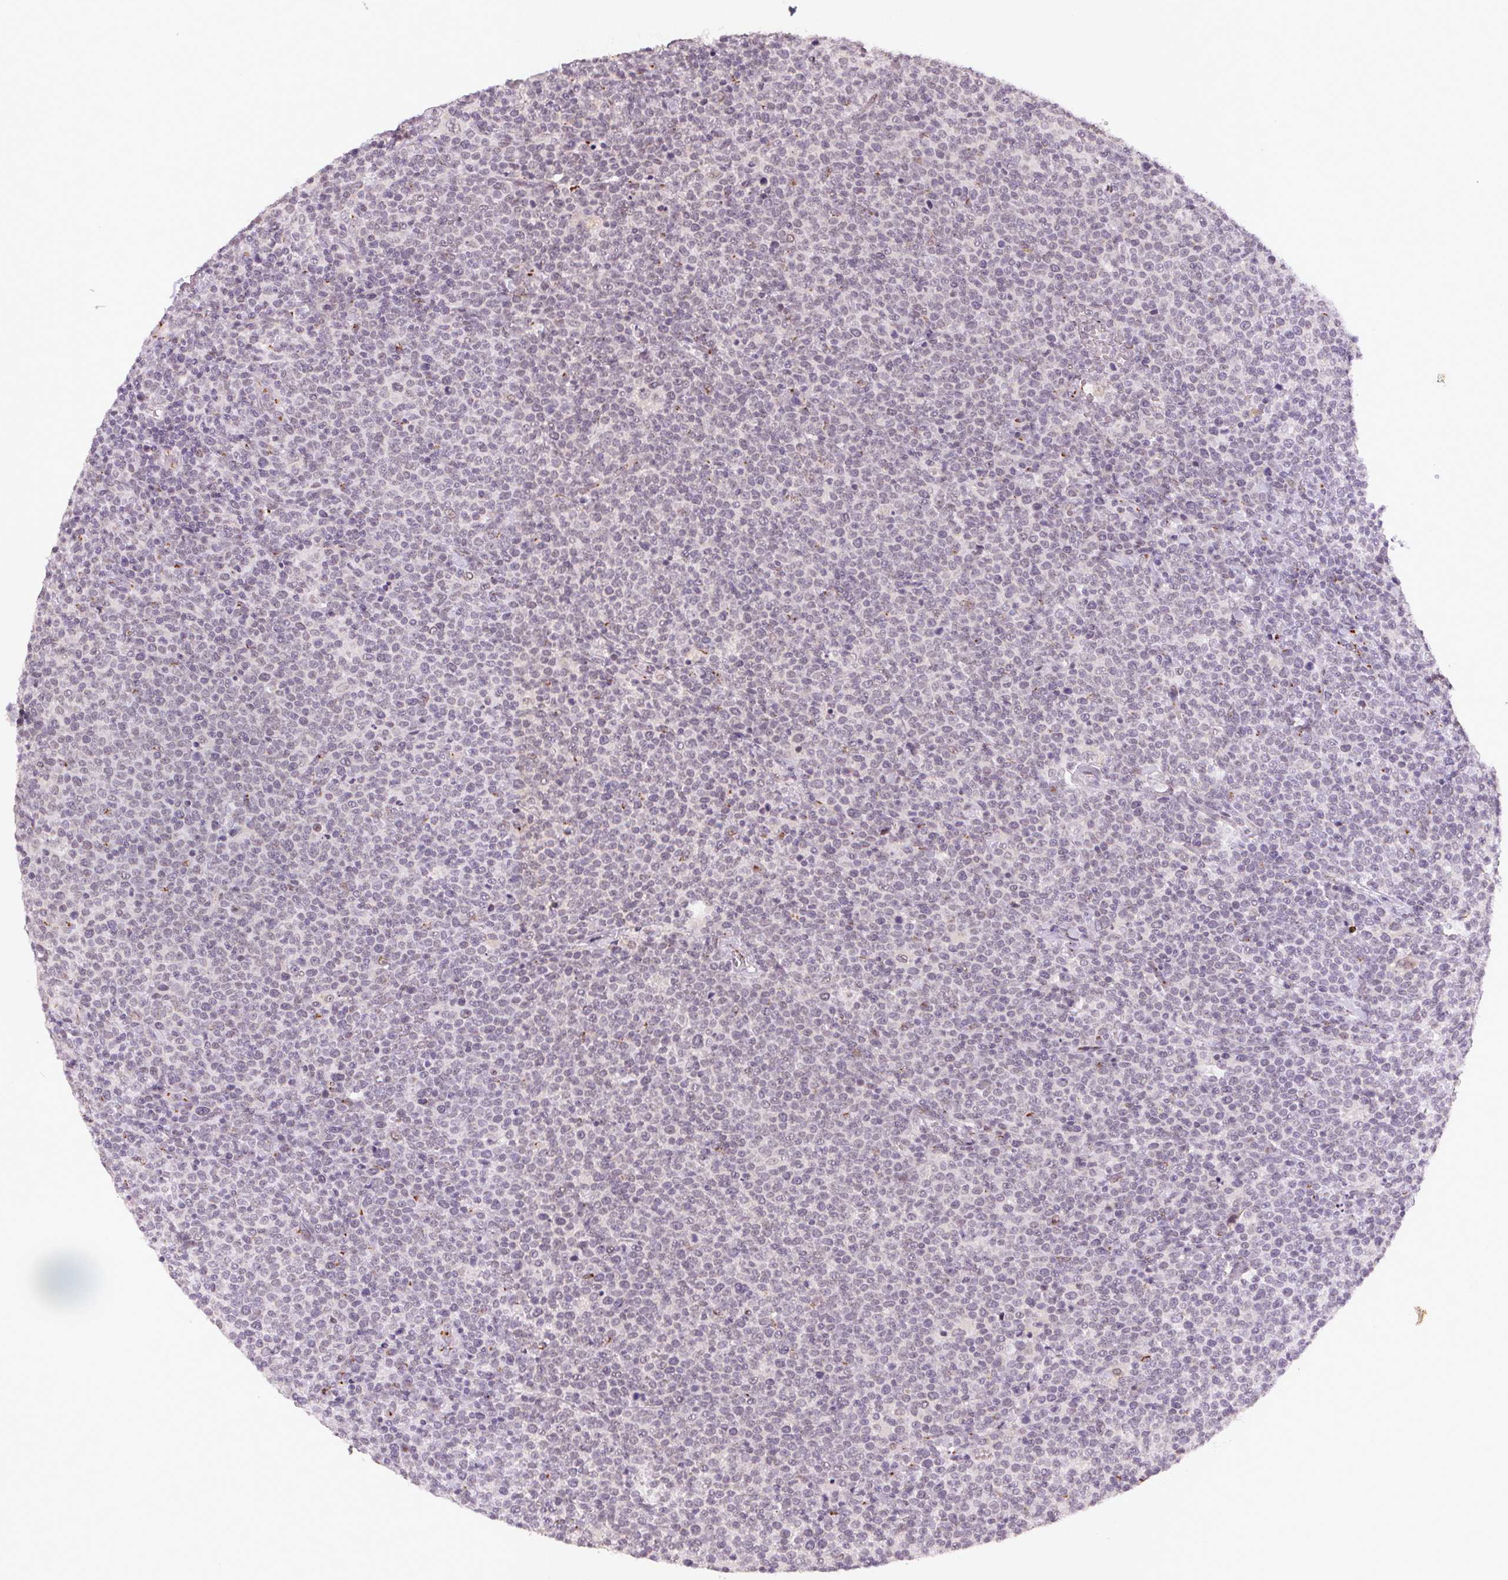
{"staining": {"intensity": "weak", "quantity": "<25%", "location": "cytoplasmic/membranous"}, "tissue": "lymphoma", "cell_type": "Tumor cells", "image_type": "cancer", "snomed": [{"axis": "morphology", "description": "Malignant lymphoma, non-Hodgkin's type, High grade"}, {"axis": "topography", "description": "Lymph node"}], "caption": "An image of human high-grade malignant lymphoma, non-Hodgkin's type is negative for staining in tumor cells.", "gene": "RAB22A", "patient": {"sex": "male", "age": 61}}